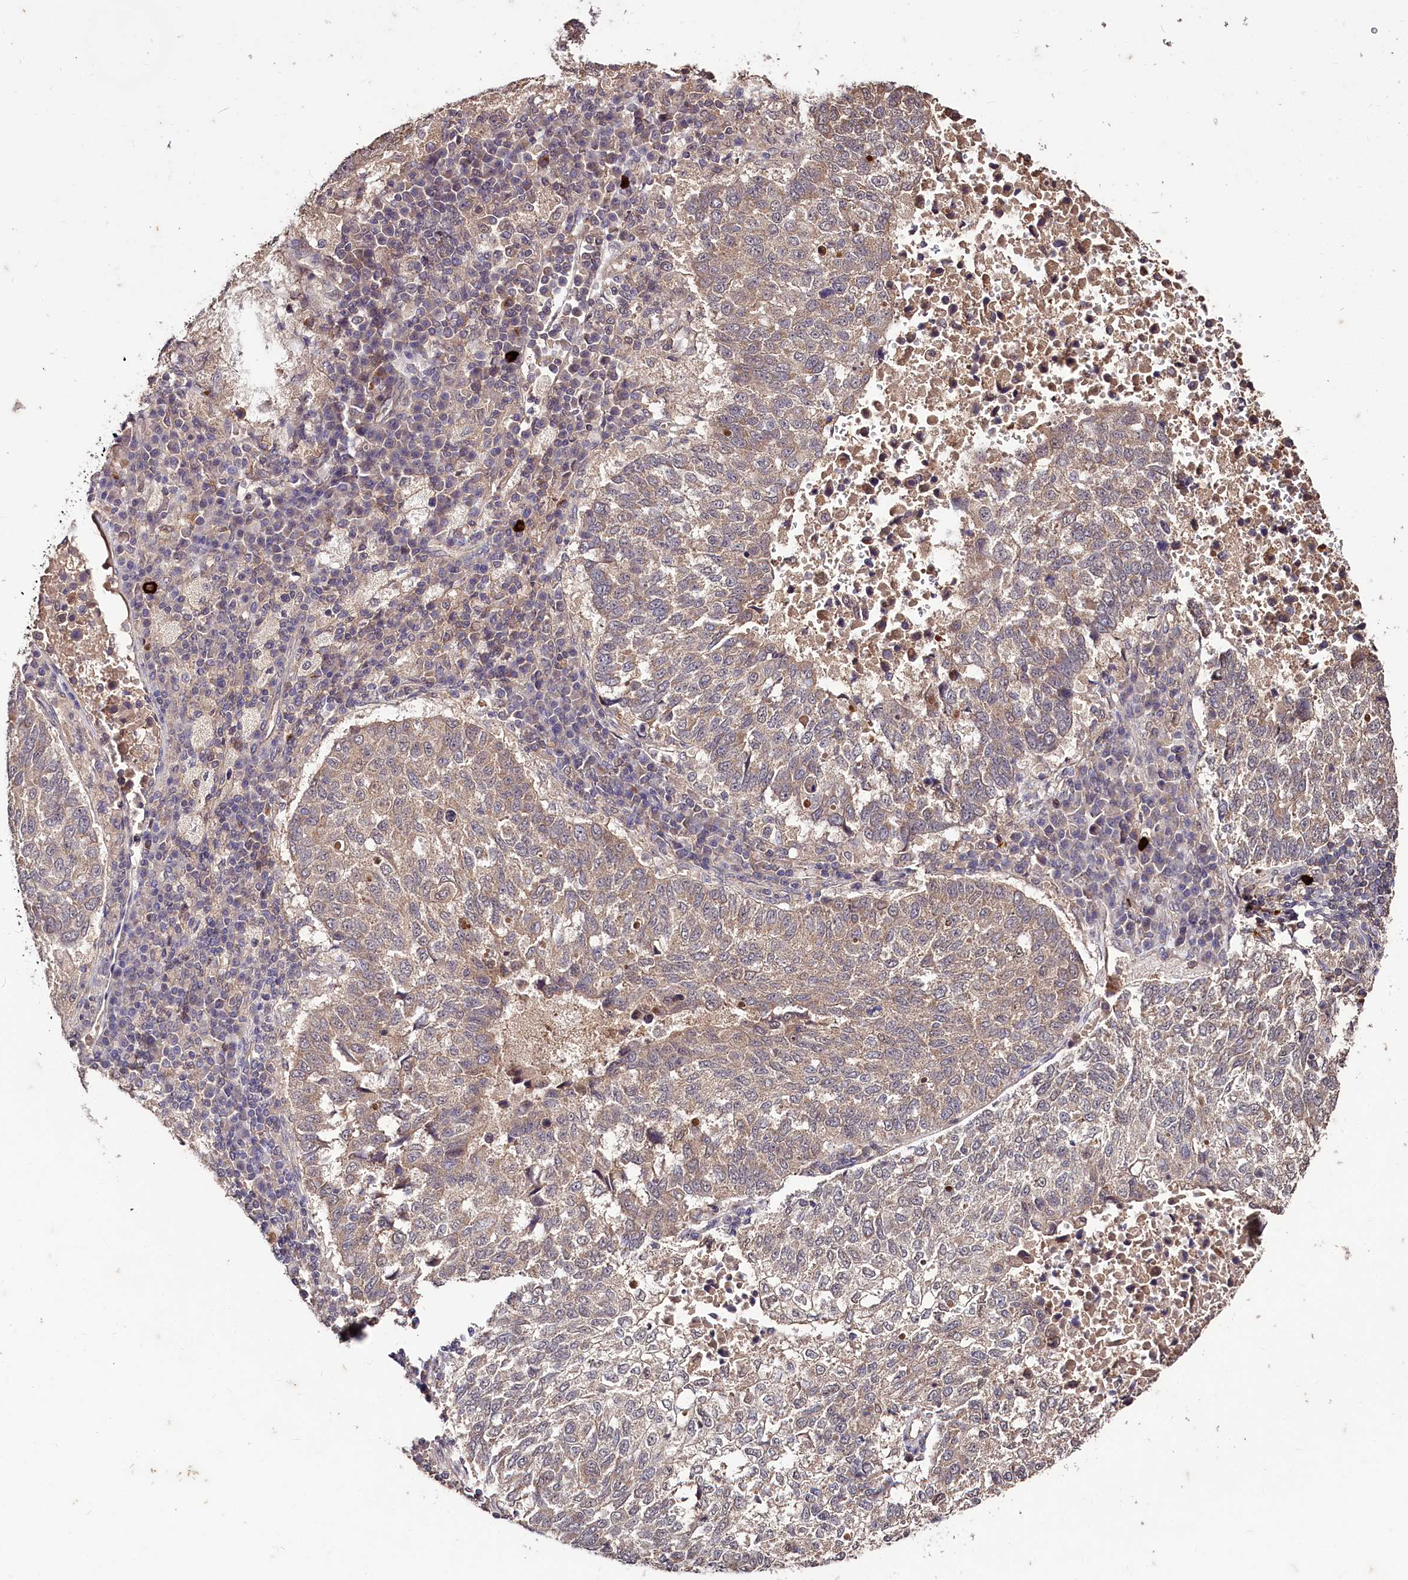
{"staining": {"intensity": "weak", "quantity": "<25%", "location": "cytoplasmic/membranous"}, "tissue": "lung cancer", "cell_type": "Tumor cells", "image_type": "cancer", "snomed": [{"axis": "morphology", "description": "Squamous cell carcinoma, NOS"}, {"axis": "topography", "description": "Lung"}], "caption": "The immunohistochemistry histopathology image has no significant positivity in tumor cells of squamous cell carcinoma (lung) tissue. (DAB immunohistochemistry (IHC) with hematoxylin counter stain).", "gene": "KLRB1", "patient": {"sex": "male", "age": 73}}